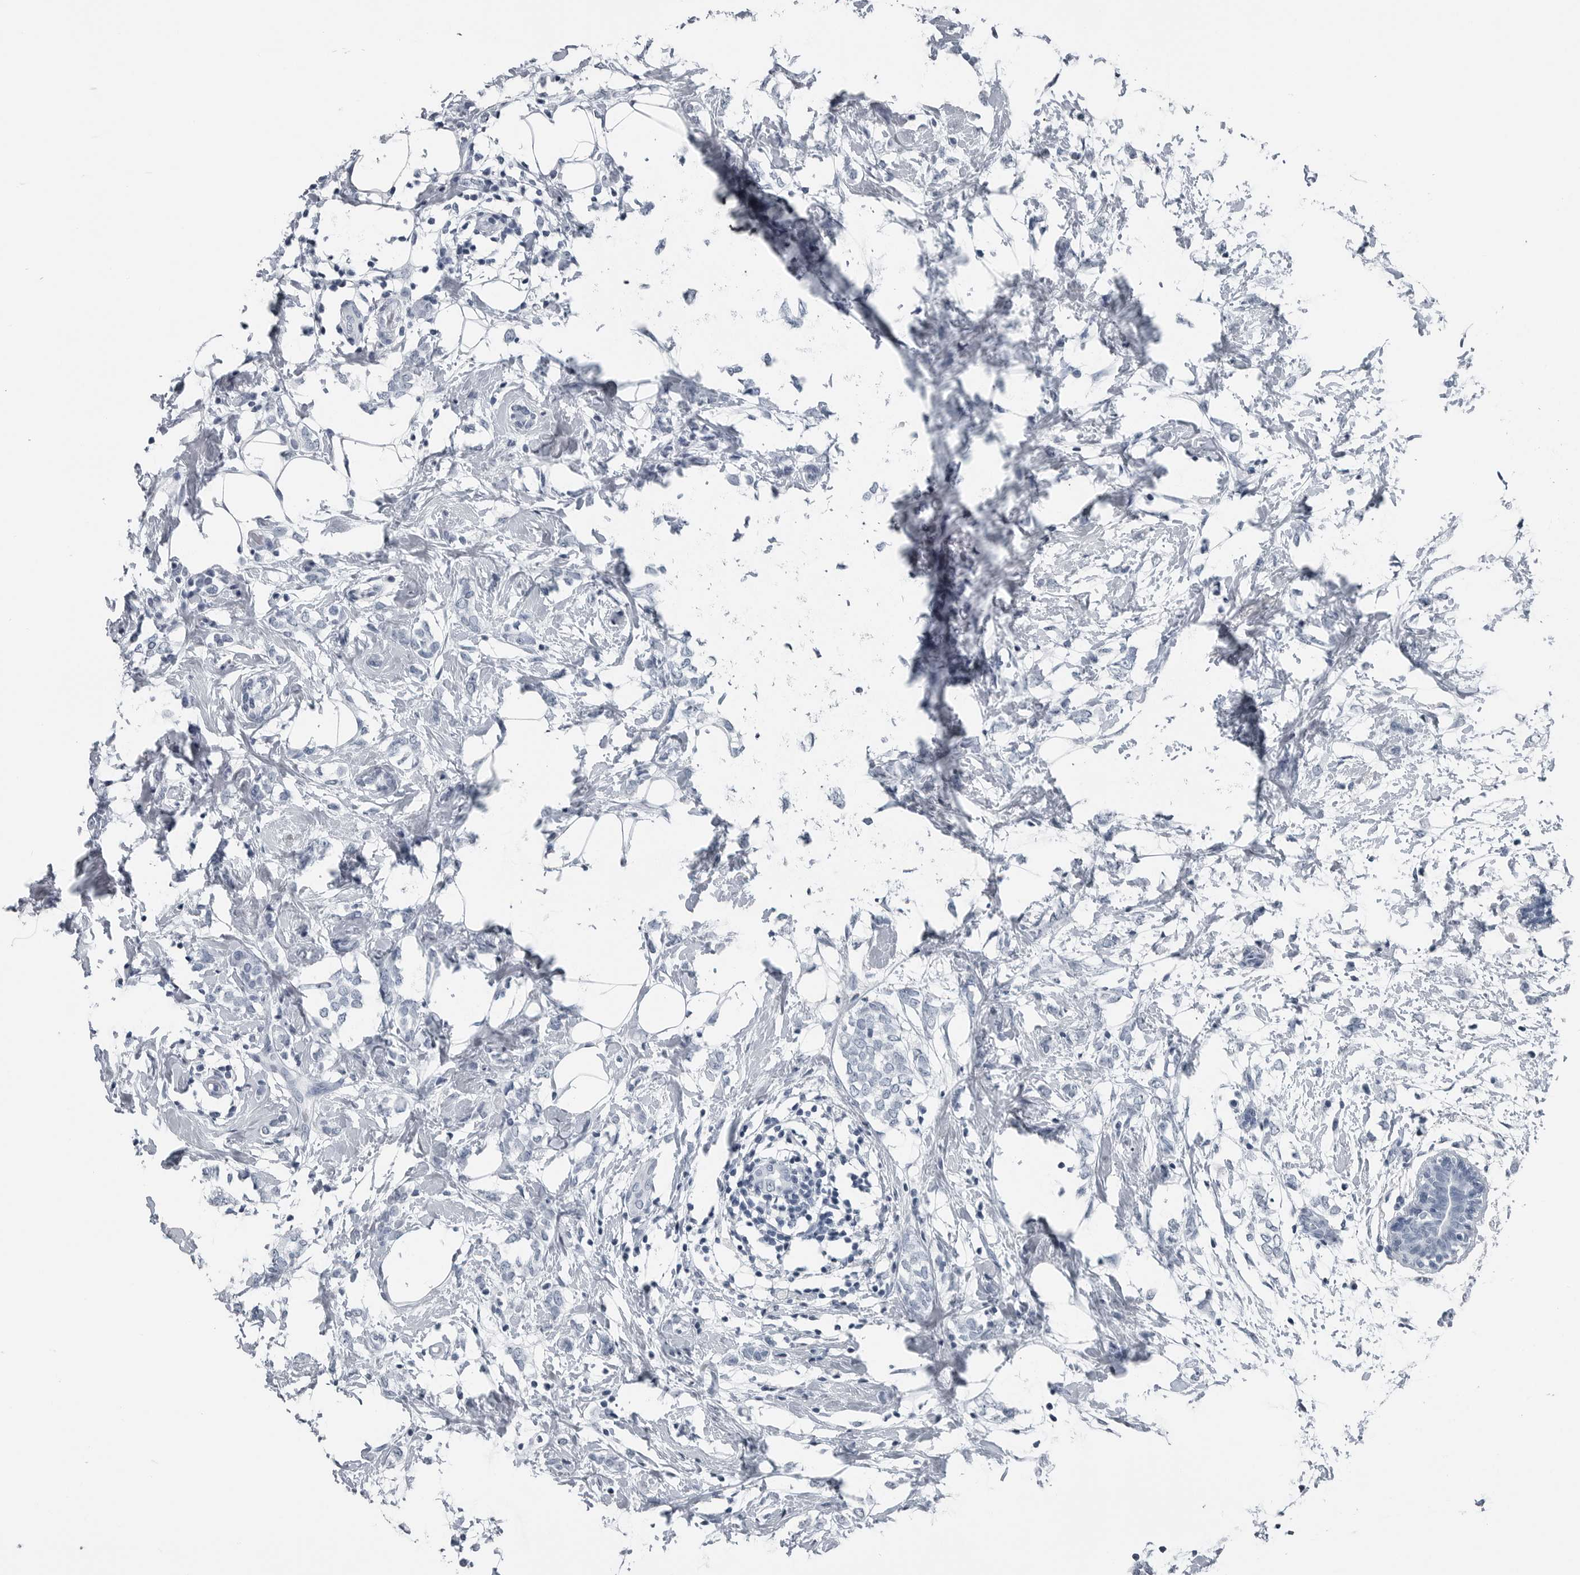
{"staining": {"intensity": "negative", "quantity": "none", "location": "none"}, "tissue": "breast cancer", "cell_type": "Tumor cells", "image_type": "cancer", "snomed": [{"axis": "morphology", "description": "Normal tissue, NOS"}, {"axis": "morphology", "description": "Lobular carcinoma"}, {"axis": "topography", "description": "Breast"}], "caption": "An immunohistochemistry (IHC) histopathology image of breast cancer is shown. There is no staining in tumor cells of breast cancer.", "gene": "SPINK1", "patient": {"sex": "female", "age": 47}}